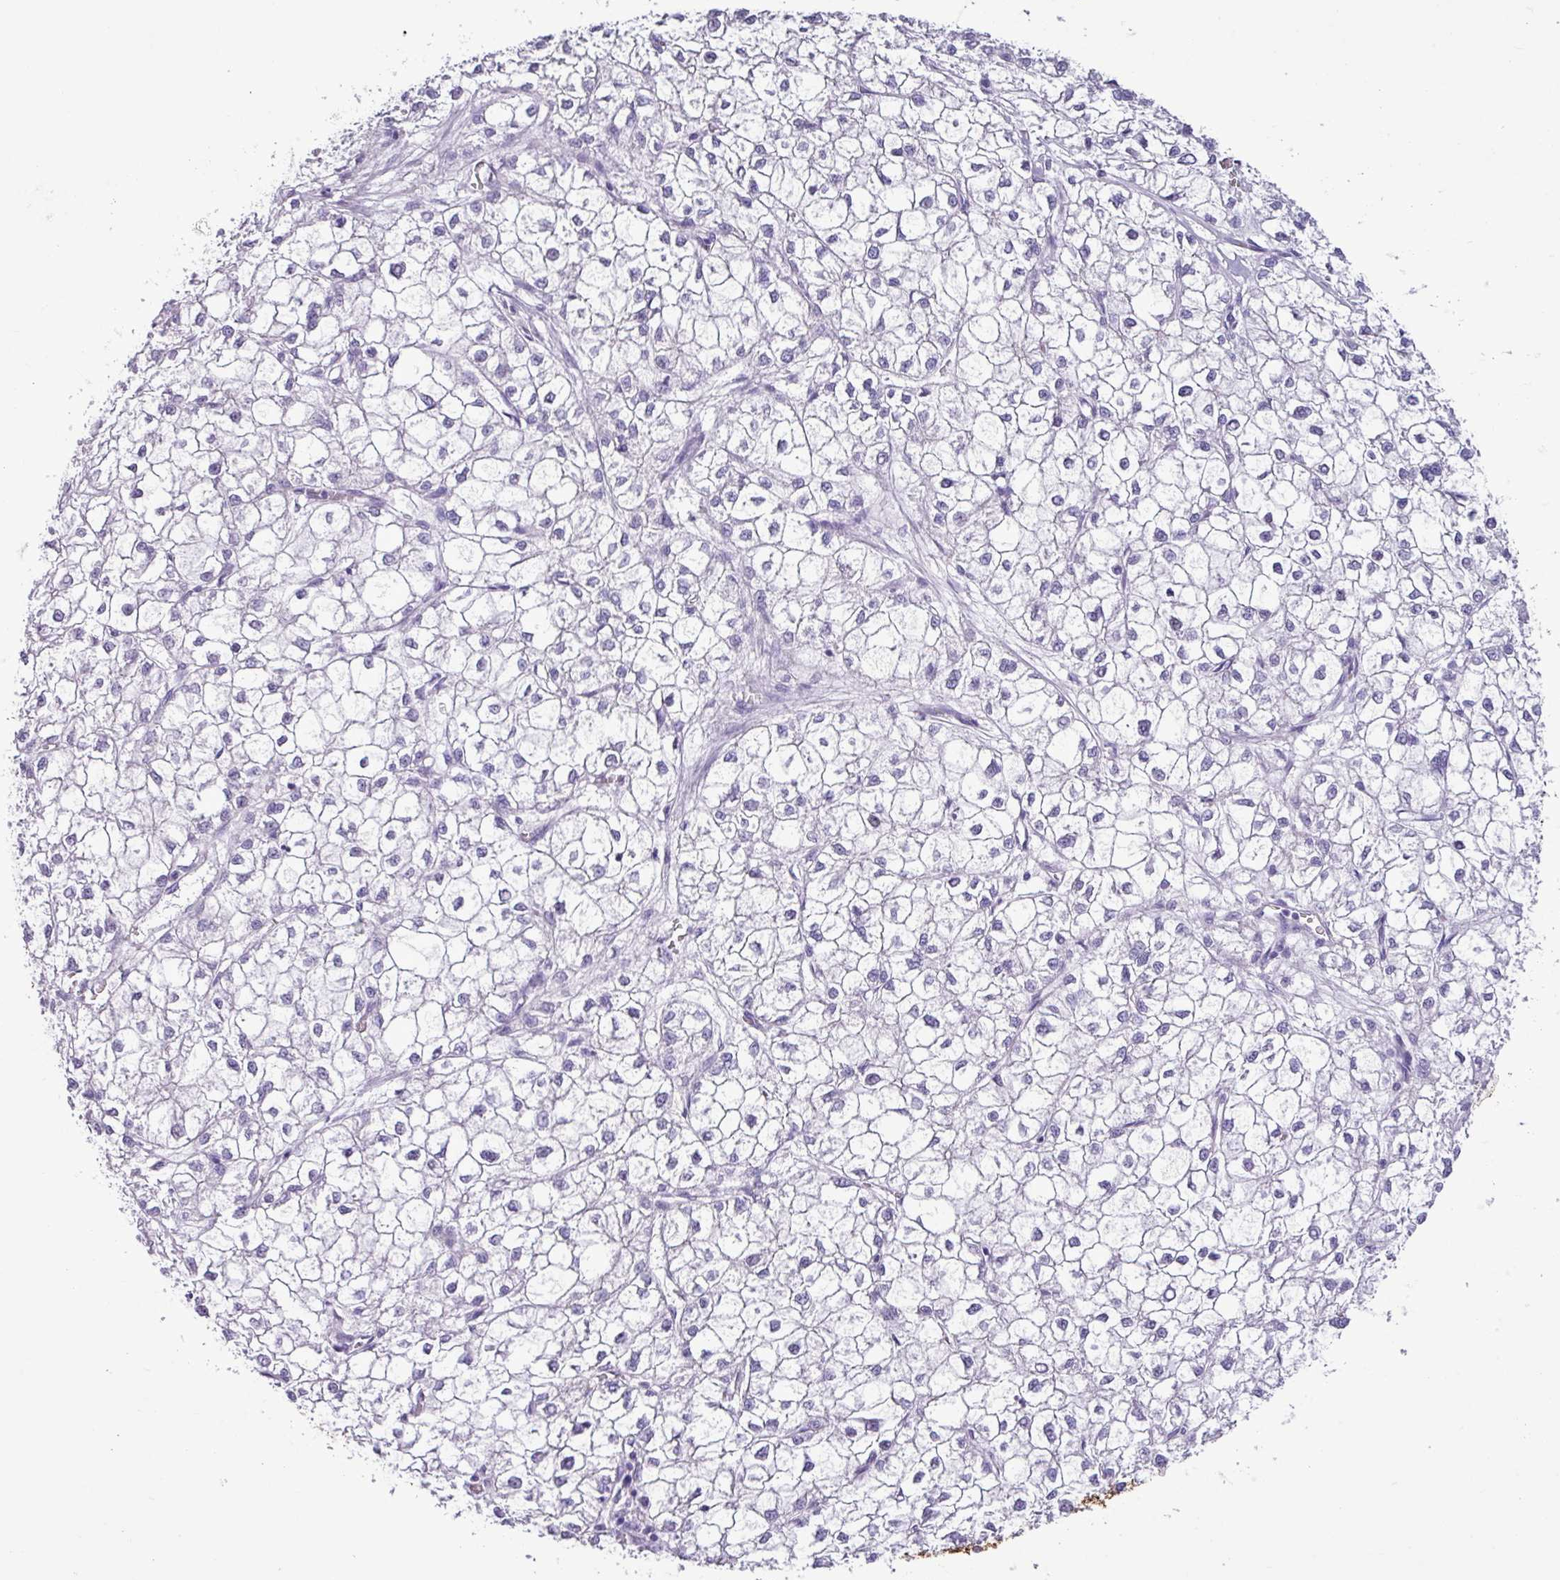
{"staining": {"intensity": "negative", "quantity": "none", "location": "none"}, "tissue": "liver cancer", "cell_type": "Tumor cells", "image_type": "cancer", "snomed": [{"axis": "morphology", "description": "Carcinoma, Hepatocellular, NOS"}, {"axis": "topography", "description": "Liver"}], "caption": "An immunohistochemistry (IHC) micrograph of liver hepatocellular carcinoma is shown. There is no staining in tumor cells of liver hepatocellular carcinoma.", "gene": "ALDH3A1", "patient": {"sex": "female", "age": 43}}